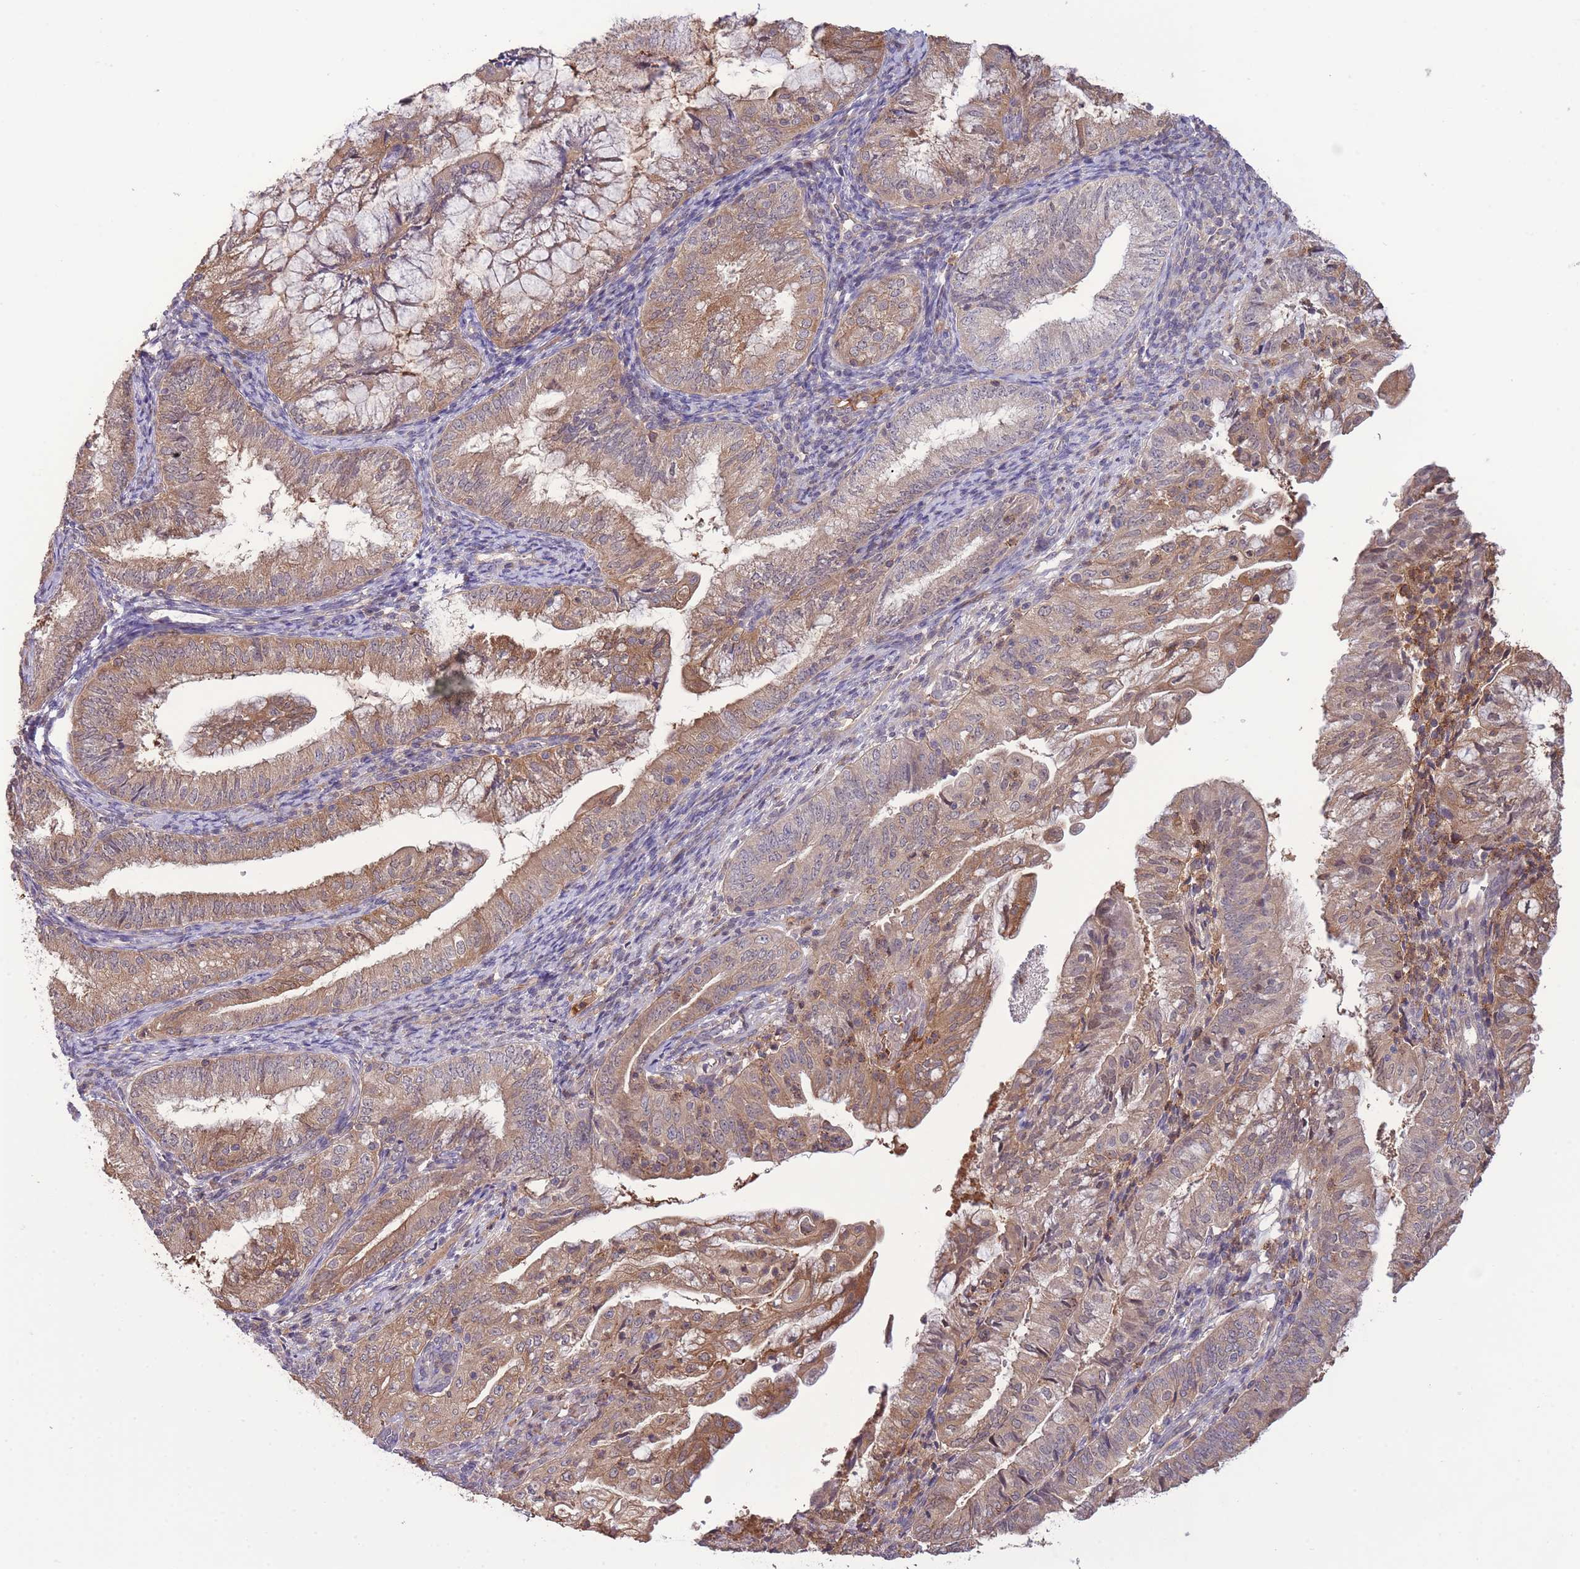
{"staining": {"intensity": "moderate", "quantity": "25%-75%", "location": "cytoplasmic/membranous"}, "tissue": "endometrial cancer", "cell_type": "Tumor cells", "image_type": "cancer", "snomed": [{"axis": "morphology", "description": "Adenocarcinoma, NOS"}, {"axis": "topography", "description": "Endometrium"}], "caption": "Immunohistochemical staining of human endometrial cancer exhibits moderate cytoplasmic/membranous protein expression in approximately 25%-75% of tumor cells.", "gene": "ZNF304", "patient": {"sex": "female", "age": 55}}